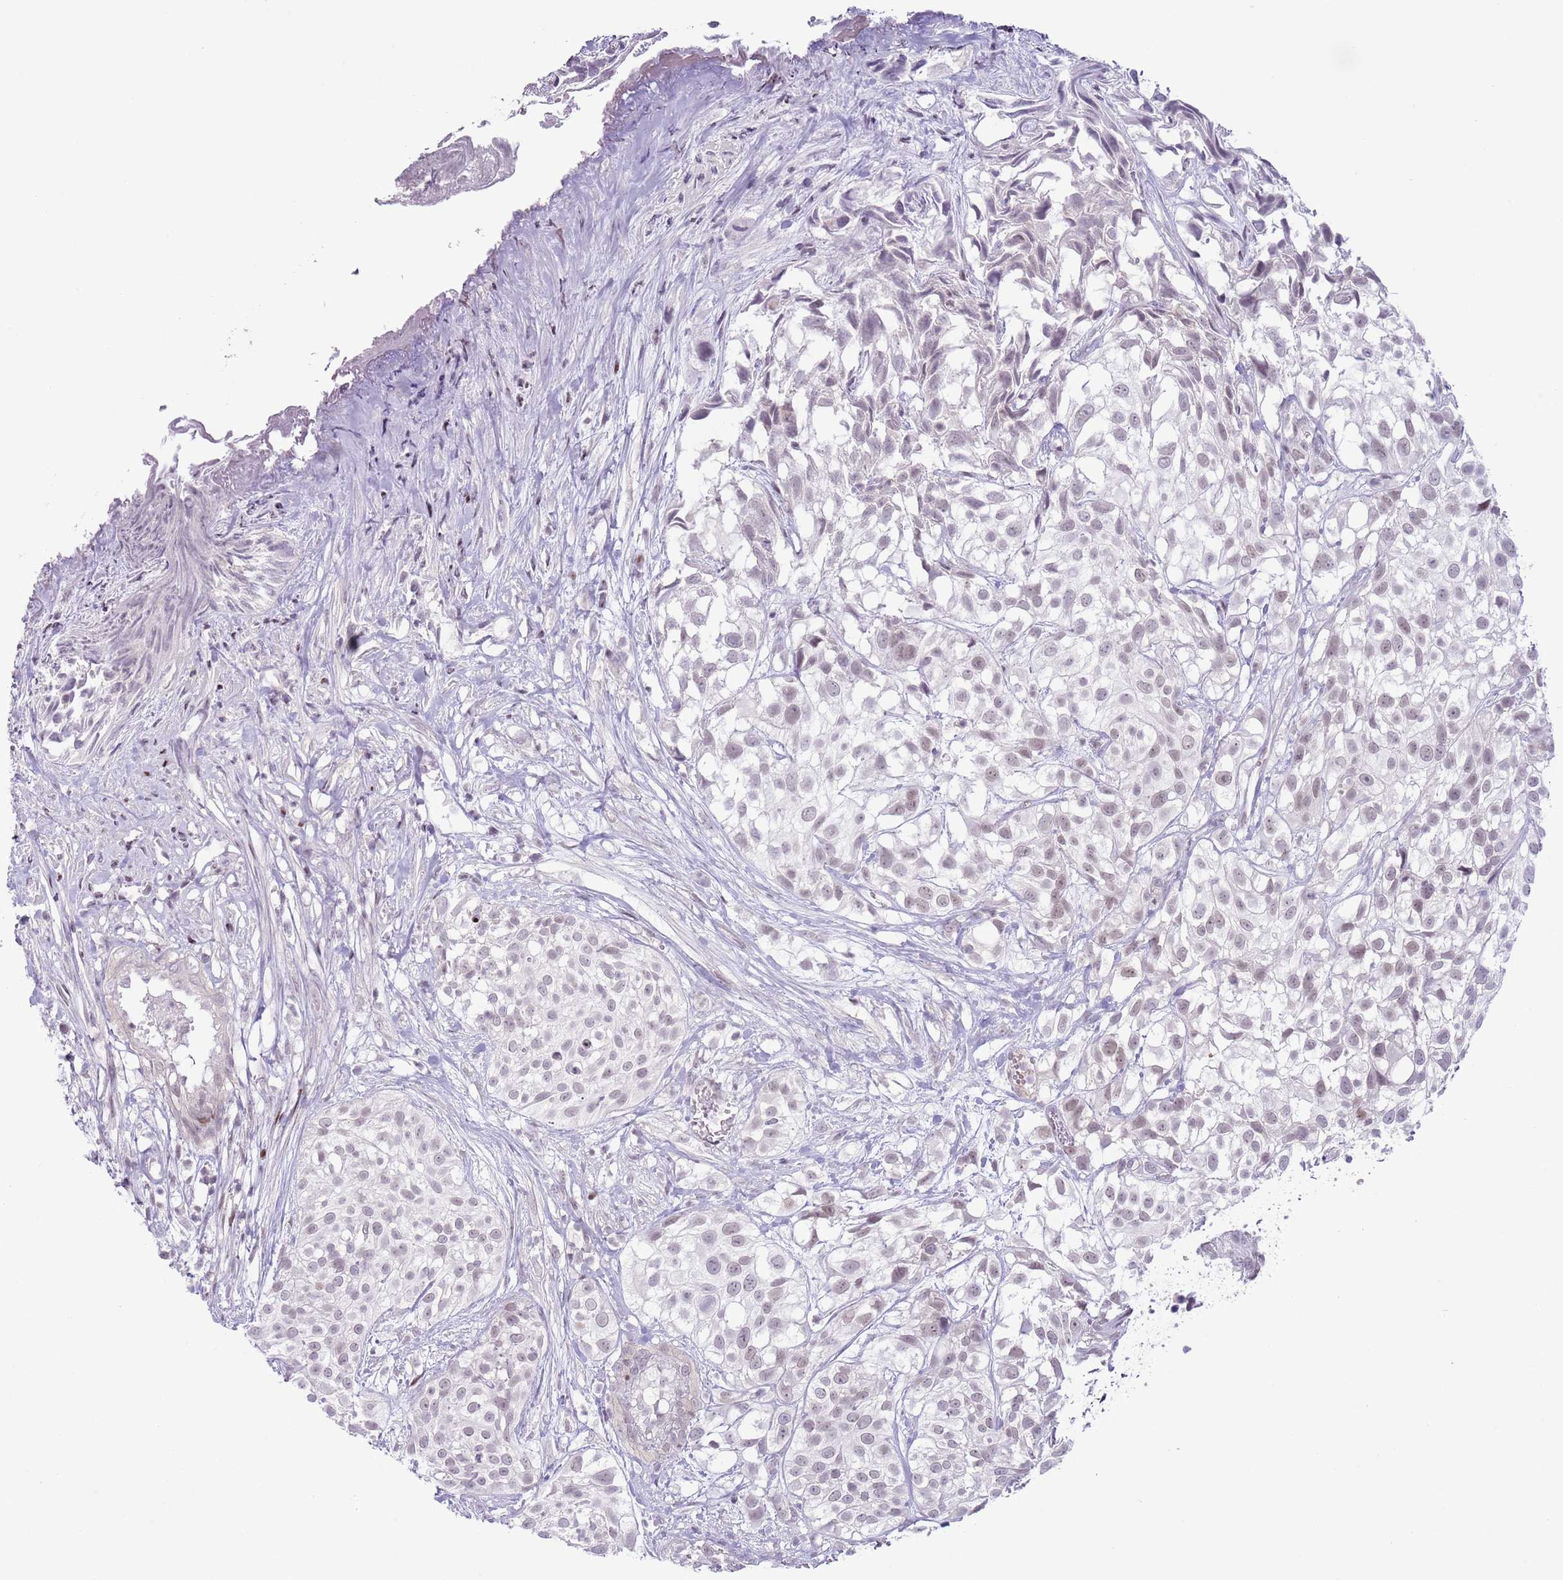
{"staining": {"intensity": "weak", "quantity": "25%-75%", "location": "nuclear"}, "tissue": "urothelial cancer", "cell_type": "Tumor cells", "image_type": "cancer", "snomed": [{"axis": "morphology", "description": "Urothelial carcinoma, High grade"}, {"axis": "topography", "description": "Urinary bladder"}], "caption": "IHC staining of high-grade urothelial carcinoma, which exhibits low levels of weak nuclear expression in about 25%-75% of tumor cells indicating weak nuclear protein expression. The staining was performed using DAB (brown) for protein detection and nuclei were counterstained in hematoxylin (blue).", "gene": "MFSD10", "patient": {"sex": "male", "age": 56}}